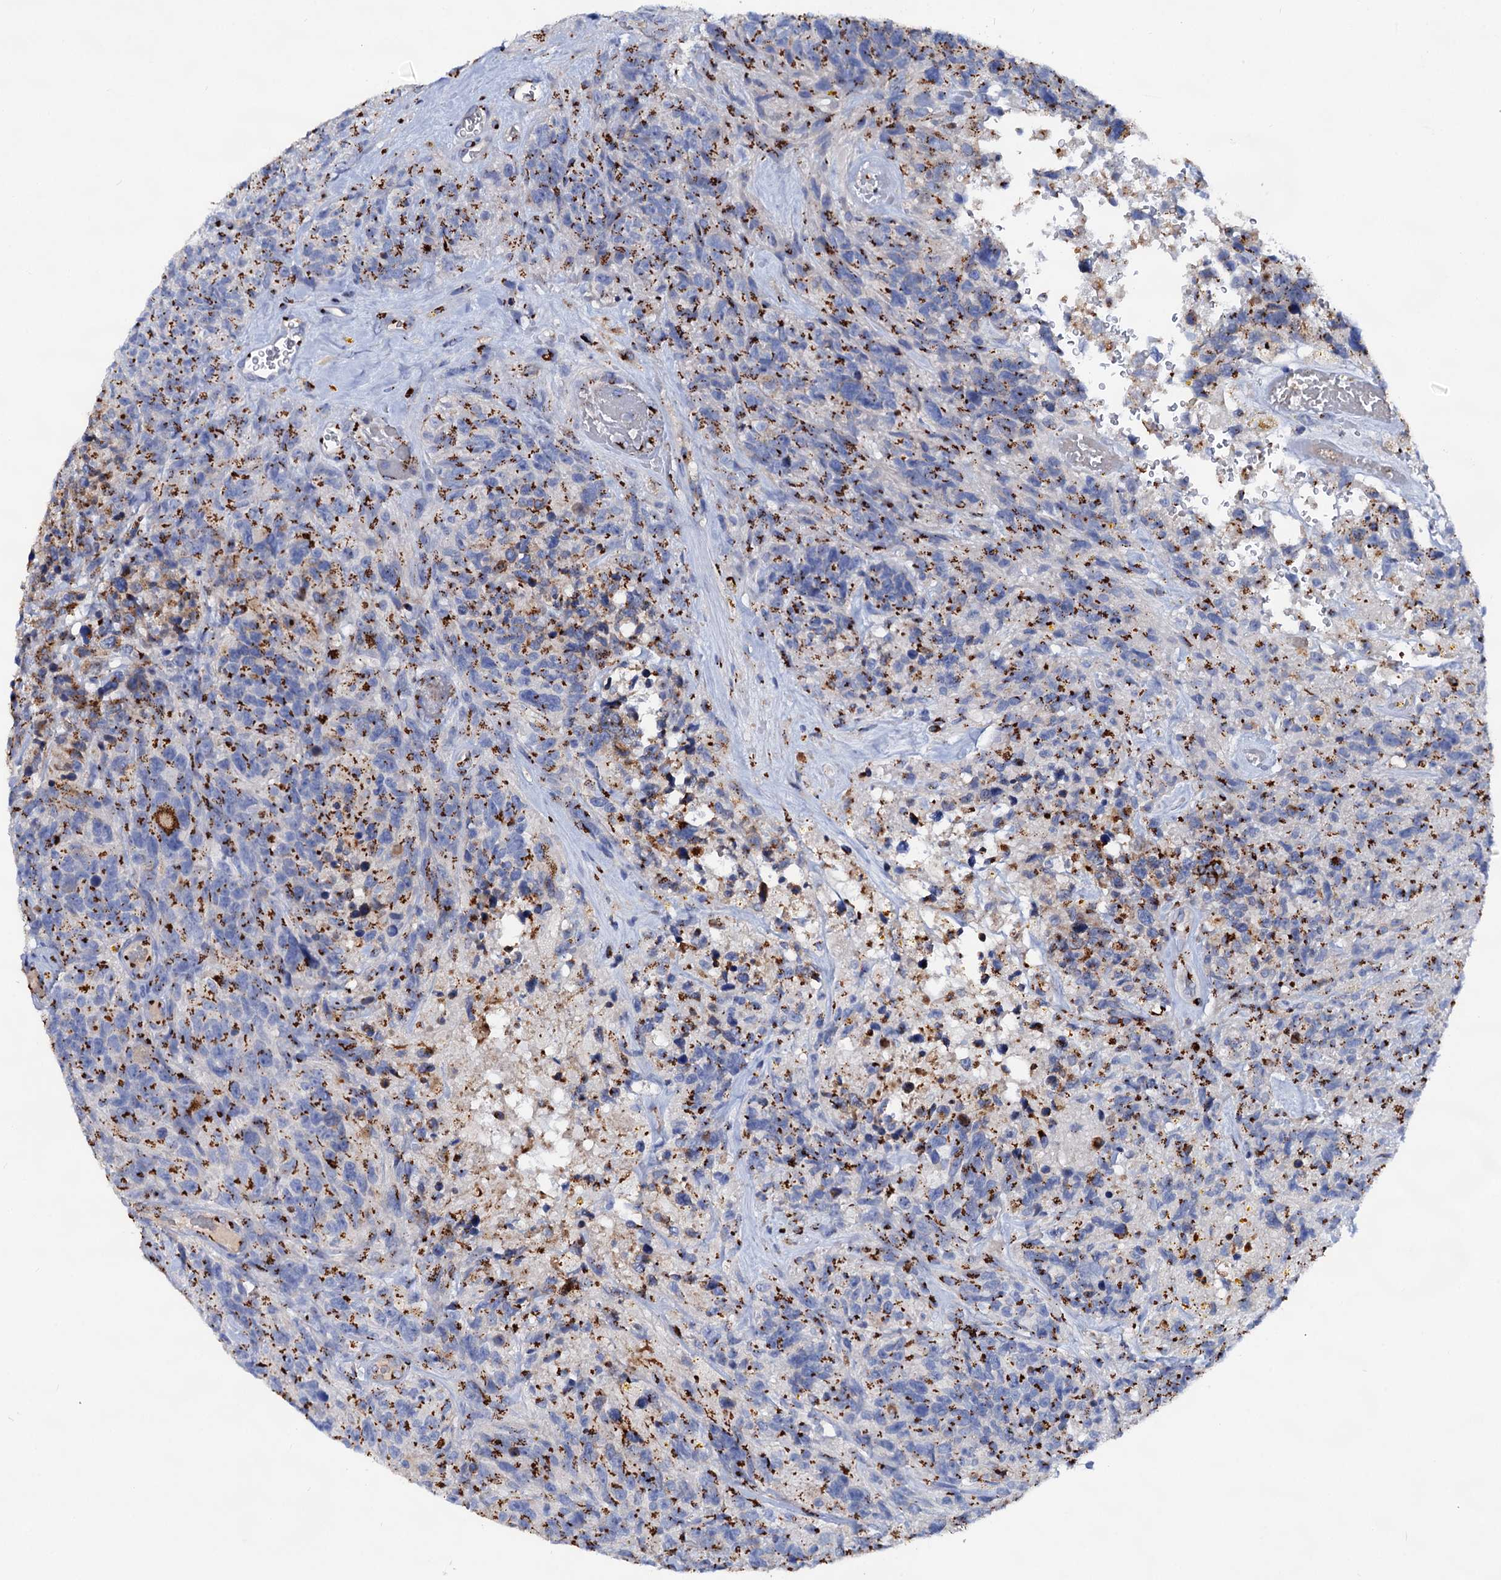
{"staining": {"intensity": "strong", "quantity": "25%-75%", "location": "cytoplasmic/membranous"}, "tissue": "glioma", "cell_type": "Tumor cells", "image_type": "cancer", "snomed": [{"axis": "morphology", "description": "Glioma, malignant, High grade"}, {"axis": "topography", "description": "Brain"}], "caption": "Malignant high-grade glioma stained with a protein marker shows strong staining in tumor cells.", "gene": "TM9SF3", "patient": {"sex": "male", "age": 69}}